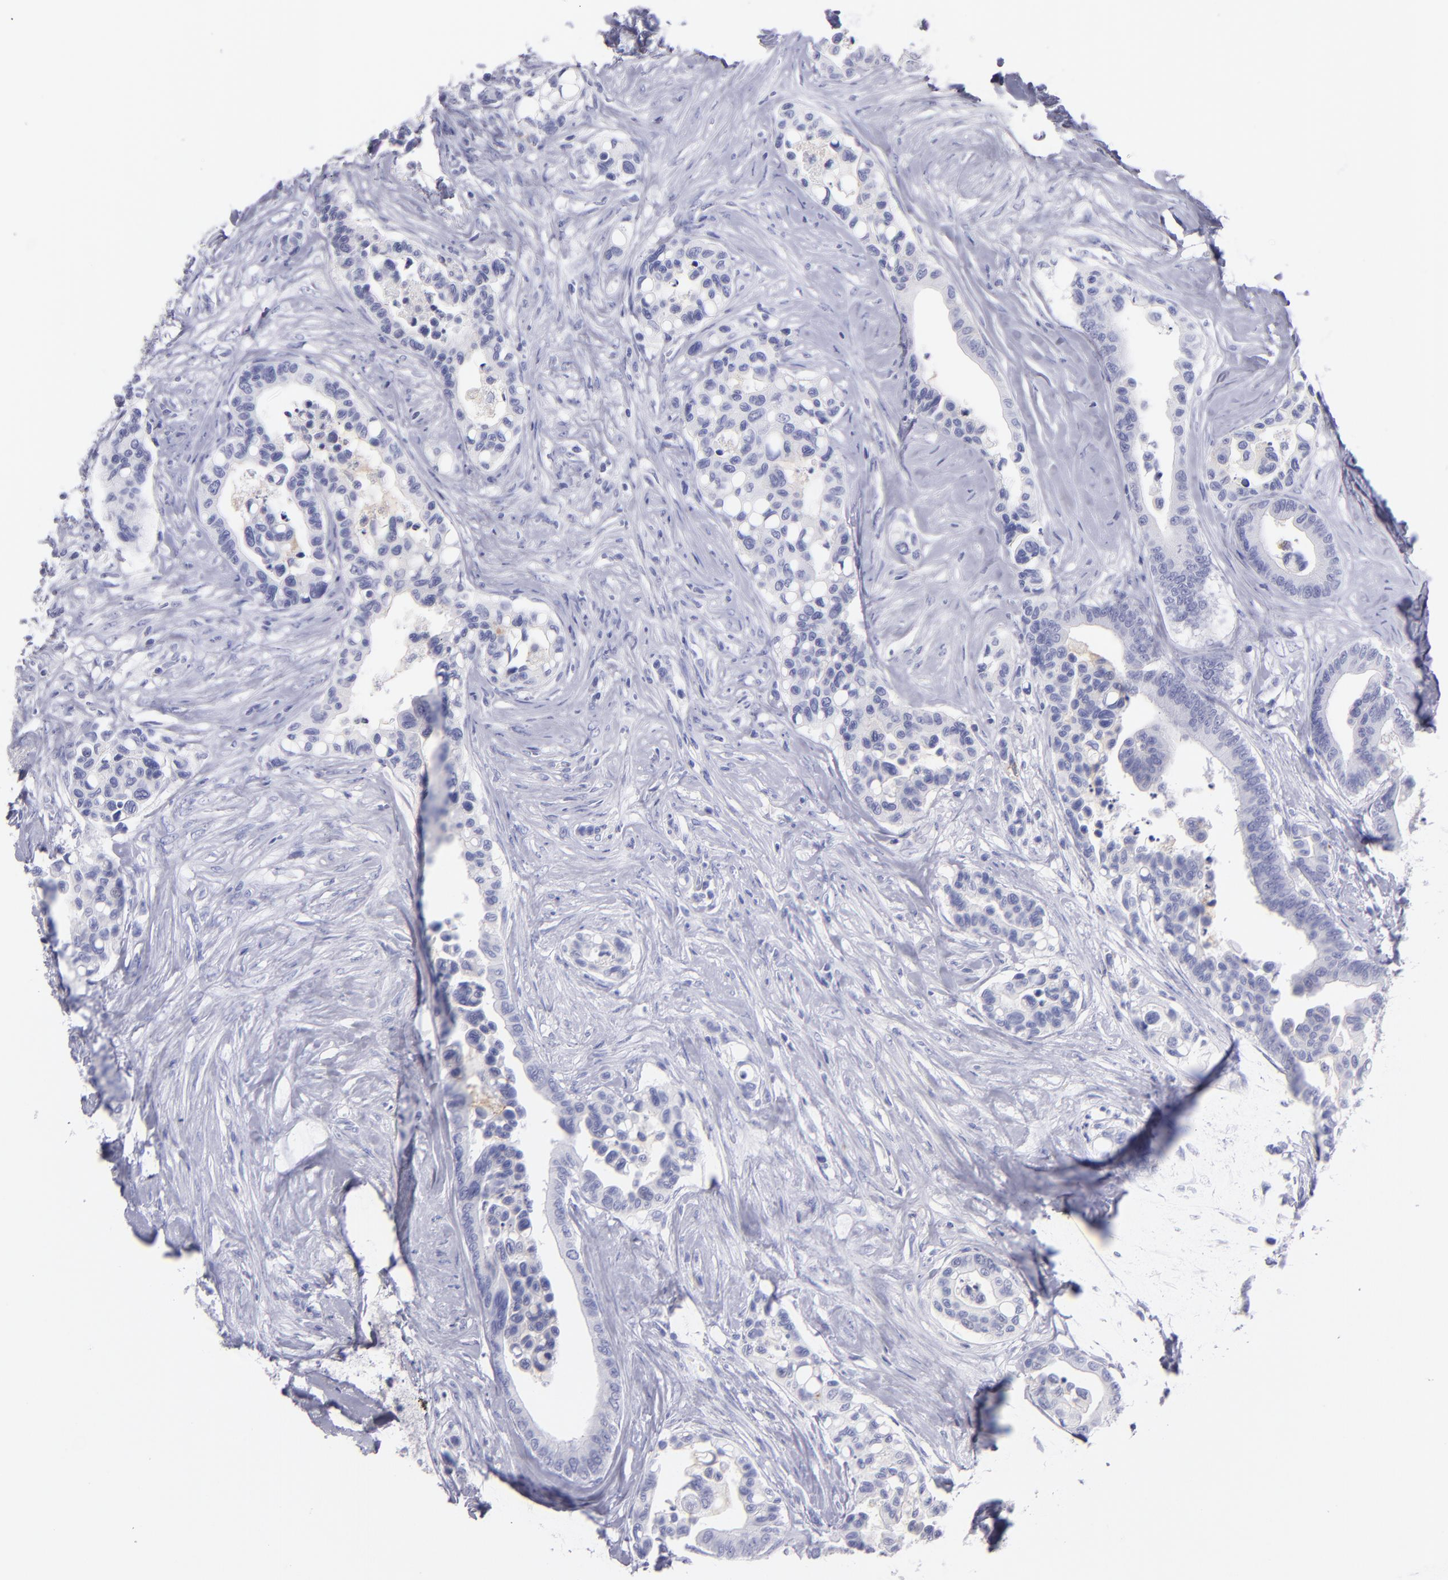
{"staining": {"intensity": "negative", "quantity": "none", "location": "none"}, "tissue": "colorectal cancer", "cell_type": "Tumor cells", "image_type": "cancer", "snomed": [{"axis": "morphology", "description": "Adenocarcinoma, NOS"}, {"axis": "topography", "description": "Colon"}], "caption": "A histopathology image of adenocarcinoma (colorectal) stained for a protein displays no brown staining in tumor cells. (DAB immunohistochemistry, high magnification).", "gene": "CD82", "patient": {"sex": "male", "age": 82}}